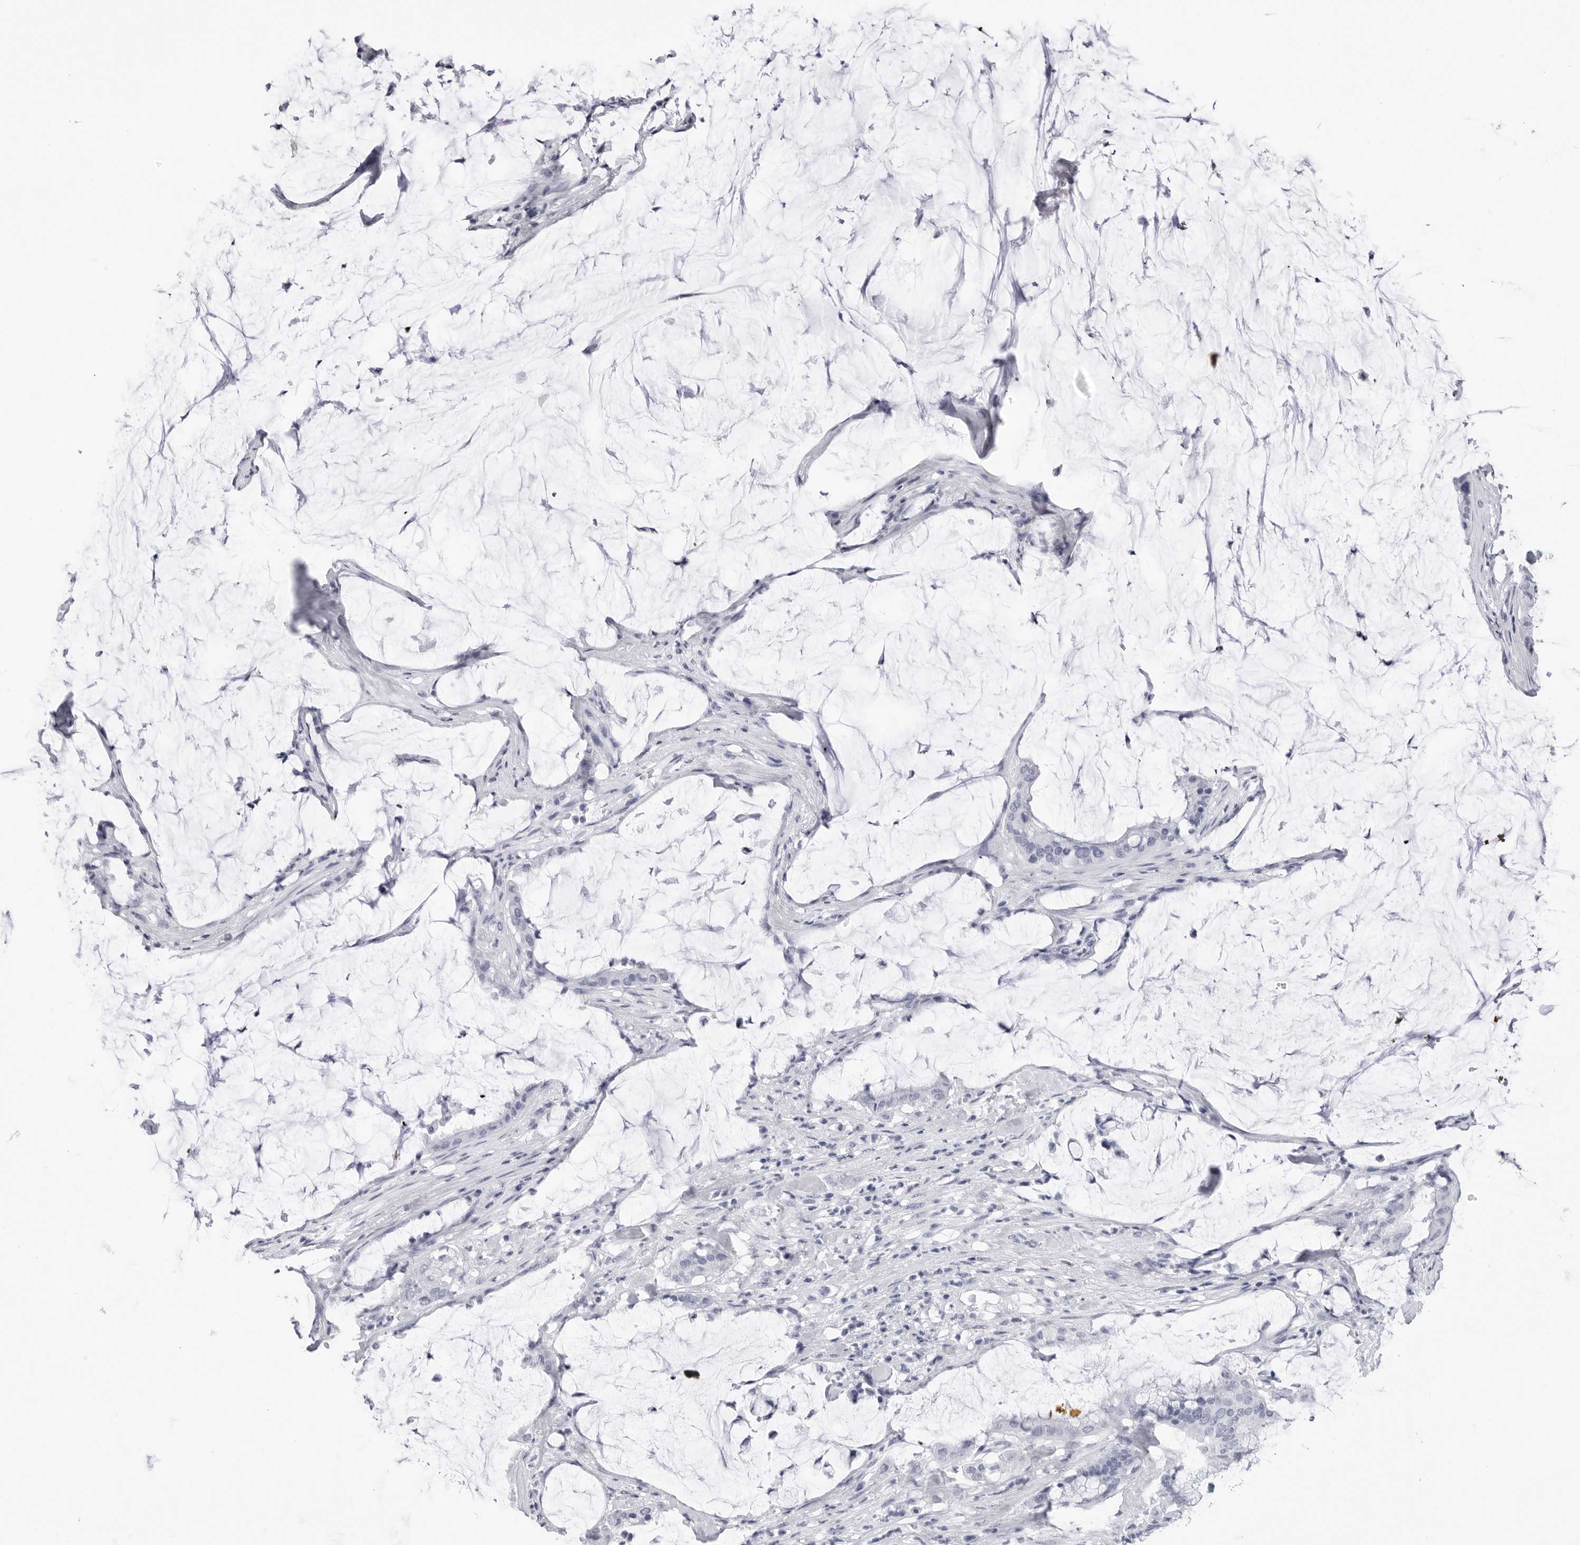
{"staining": {"intensity": "negative", "quantity": "none", "location": "none"}, "tissue": "pancreatic cancer", "cell_type": "Tumor cells", "image_type": "cancer", "snomed": [{"axis": "morphology", "description": "Adenocarcinoma, NOS"}, {"axis": "topography", "description": "Pancreas"}], "caption": "Photomicrograph shows no significant protein positivity in tumor cells of adenocarcinoma (pancreatic).", "gene": "CSH1", "patient": {"sex": "male", "age": 41}}